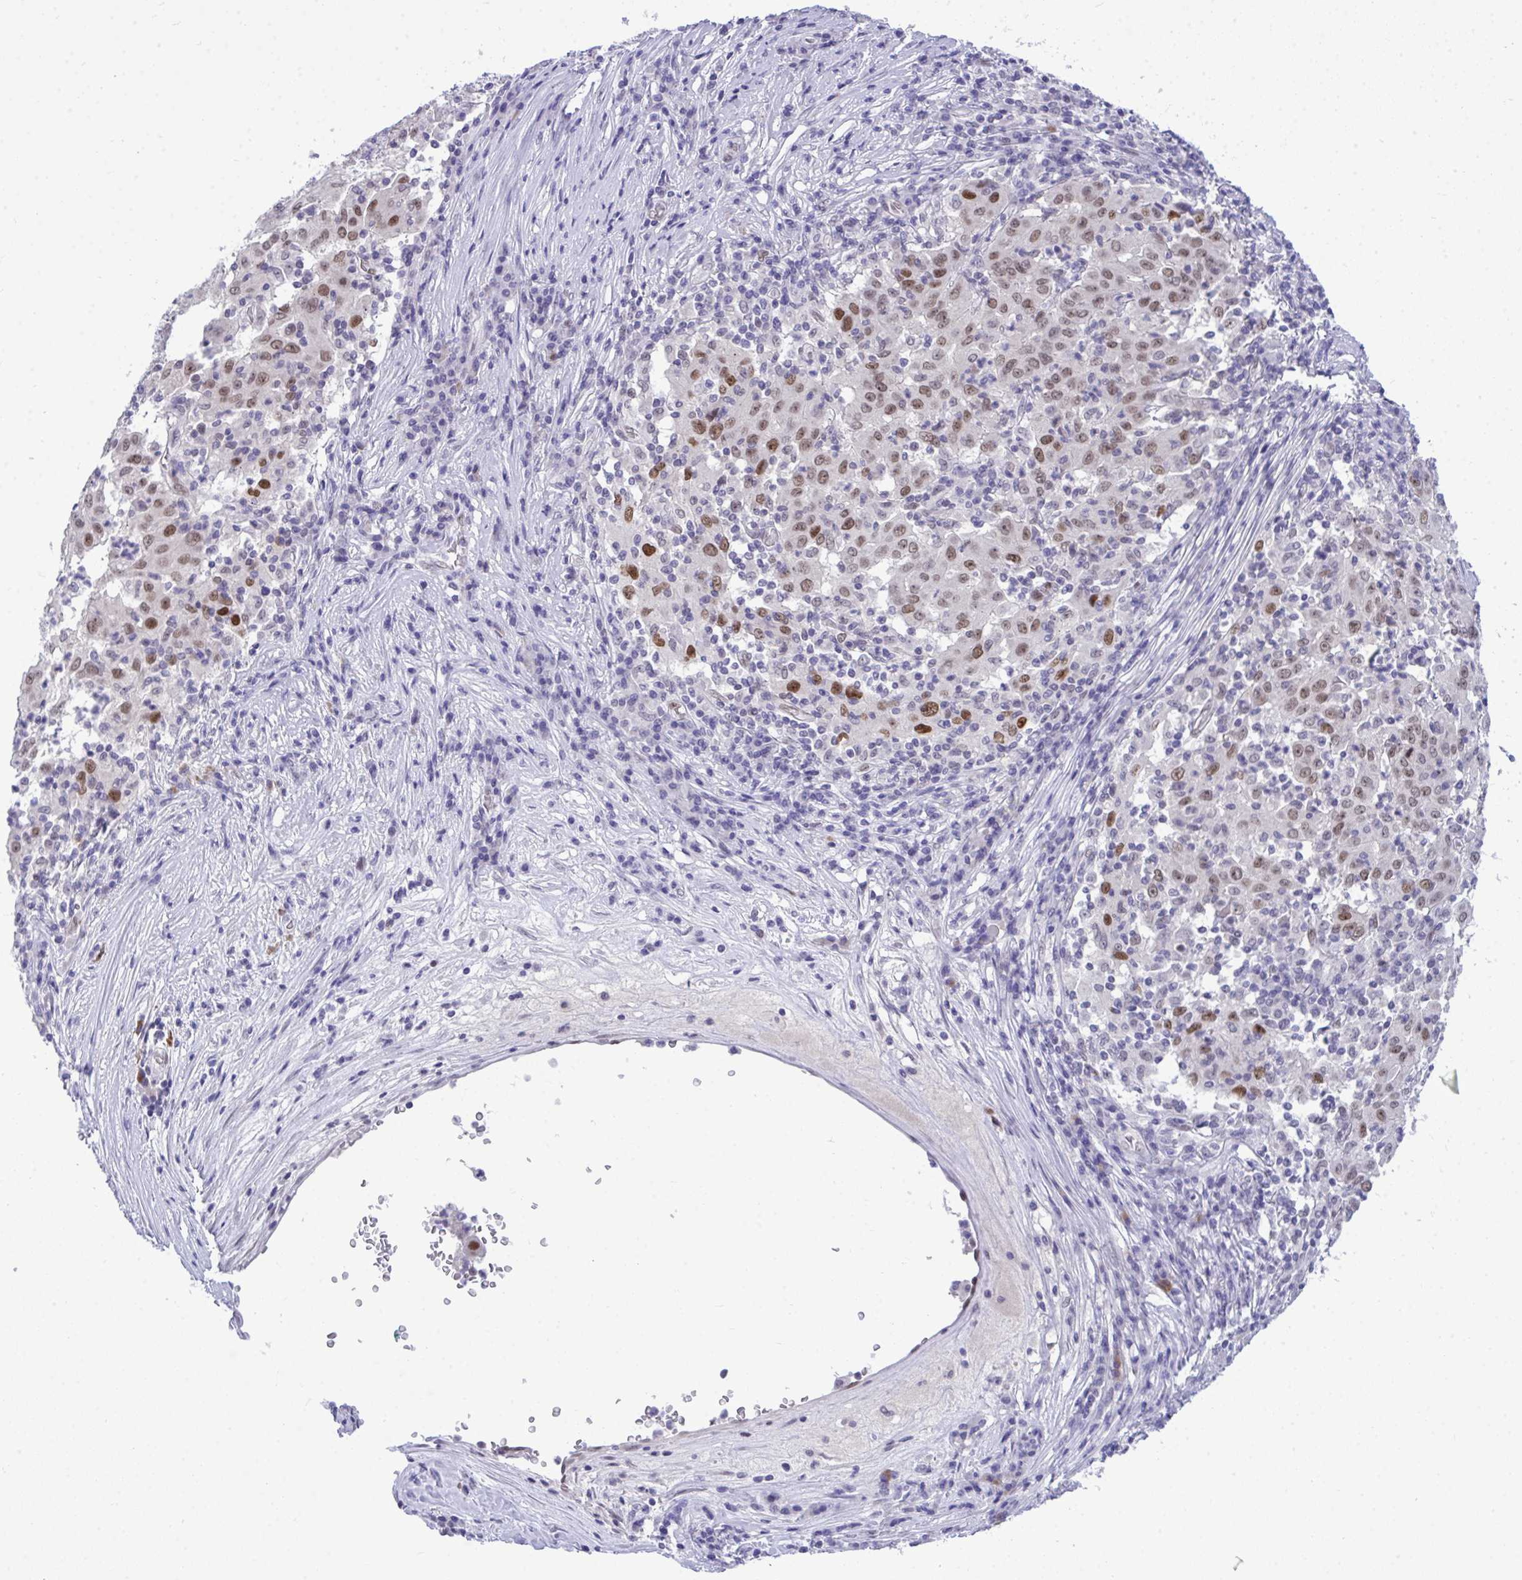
{"staining": {"intensity": "moderate", "quantity": "25%-75%", "location": "nuclear"}, "tissue": "pancreatic cancer", "cell_type": "Tumor cells", "image_type": "cancer", "snomed": [{"axis": "morphology", "description": "Adenocarcinoma, NOS"}, {"axis": "topography", "description": "Pancreas"}], "caption": "Protein expression analysis of pancreatic cancer demonstrates moderate nuclear positivity in approximately 25%-75% of tumor cells.", "gene": "TEAD4", "patient": {"sex": "male", "age": 63}}